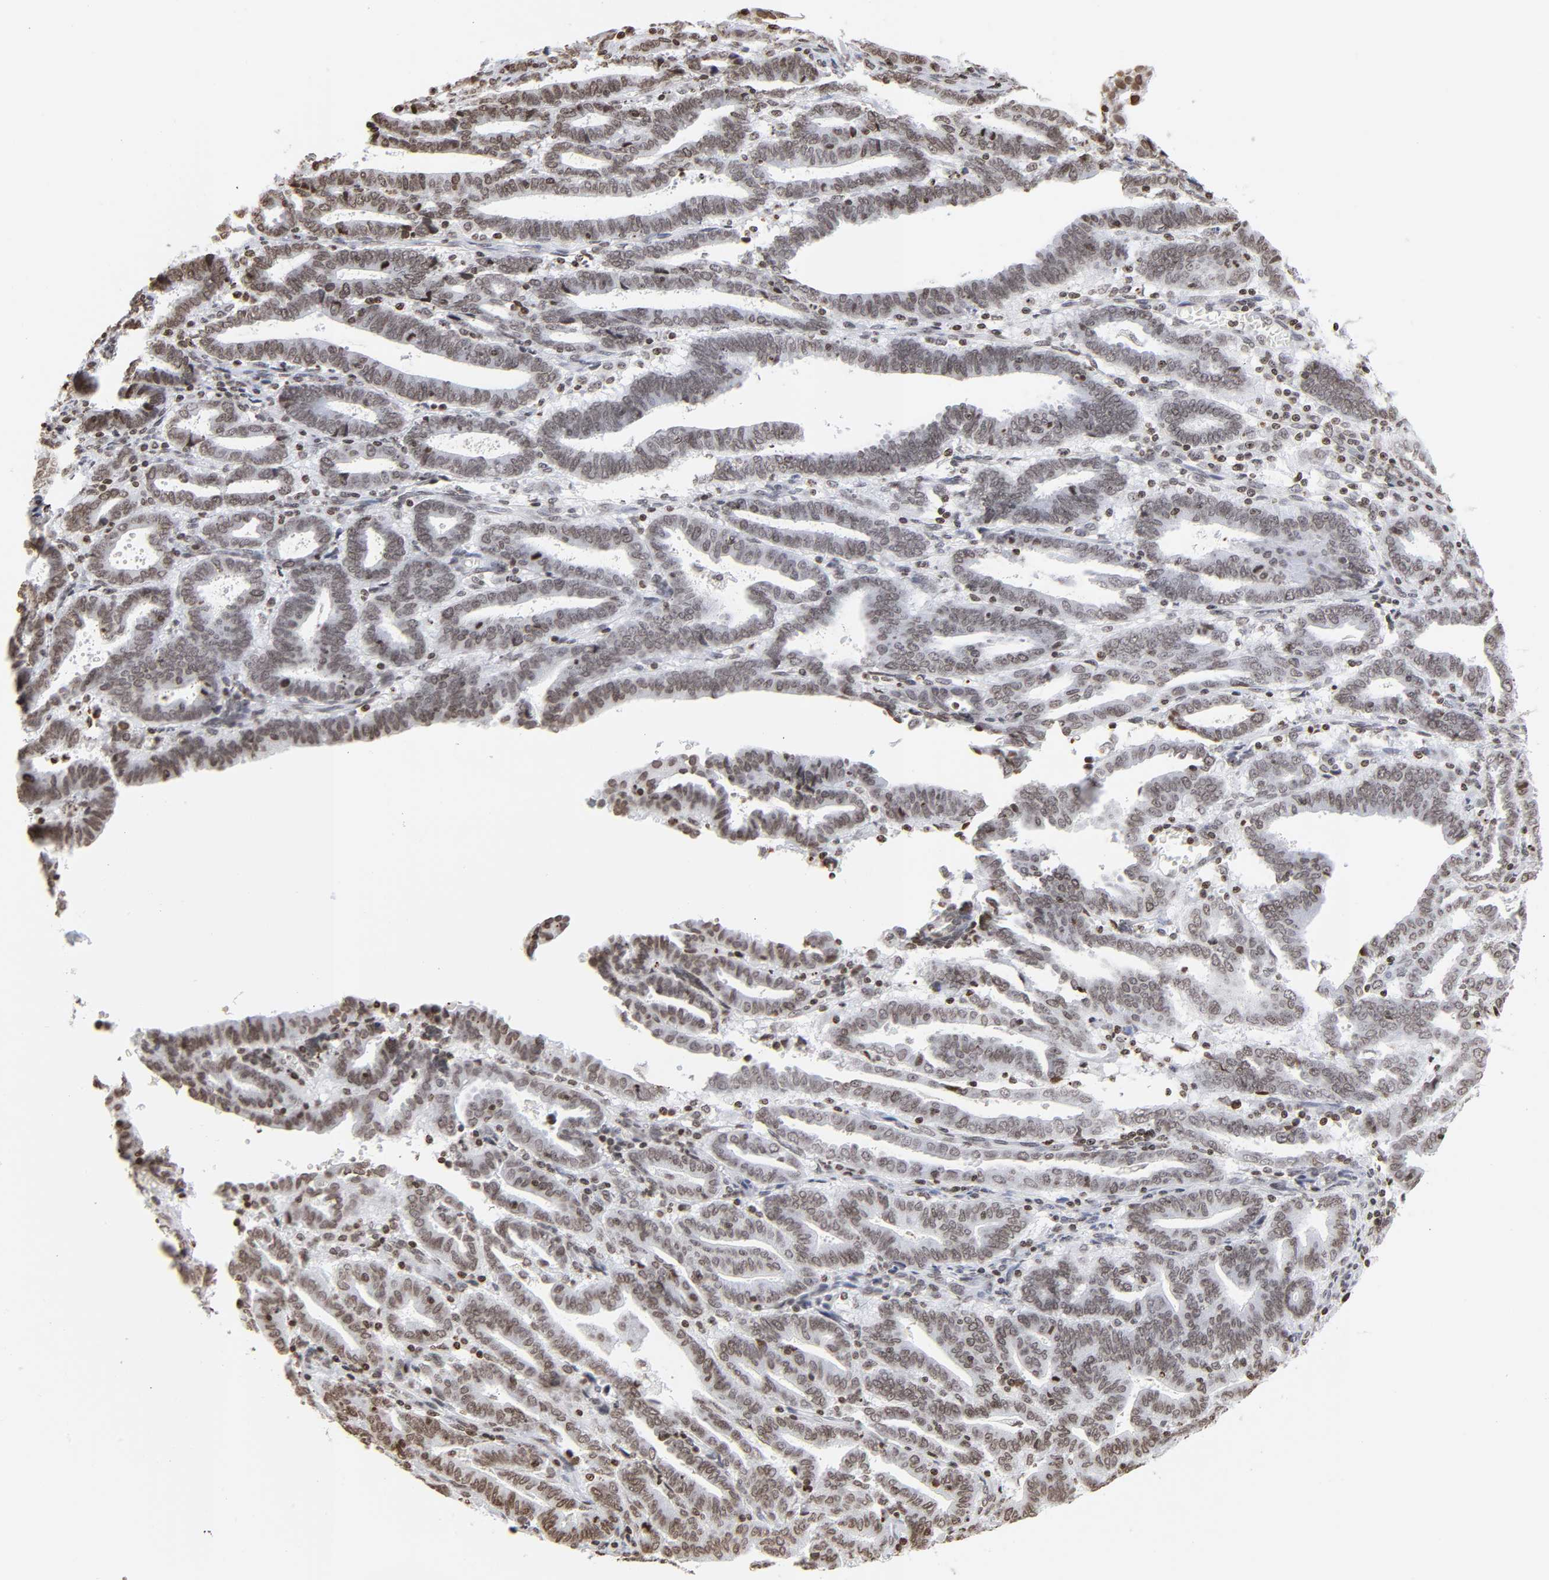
{"staining": {"intensity": "weak", "quantity": ">75%", "location": "nuclear"}, "tissue": "endometrial cancer", "cell_type": "Tumor cells", "image_type": "cancer", "snomed": [{"axis": "morphology", "description": "Adenocarcinoma, NOS"}, {"axis": "topography", "description": "Uterus"}], "caption": "Endometrial cancer (adenocarcinoma) stained for a protein displays weak nuclear positivity in tumor cells. (Brightfield microscopy of DAB IHC at high magnification).", "gene": "H2AC12", "patient": {"sex": "female", "age": 83}}